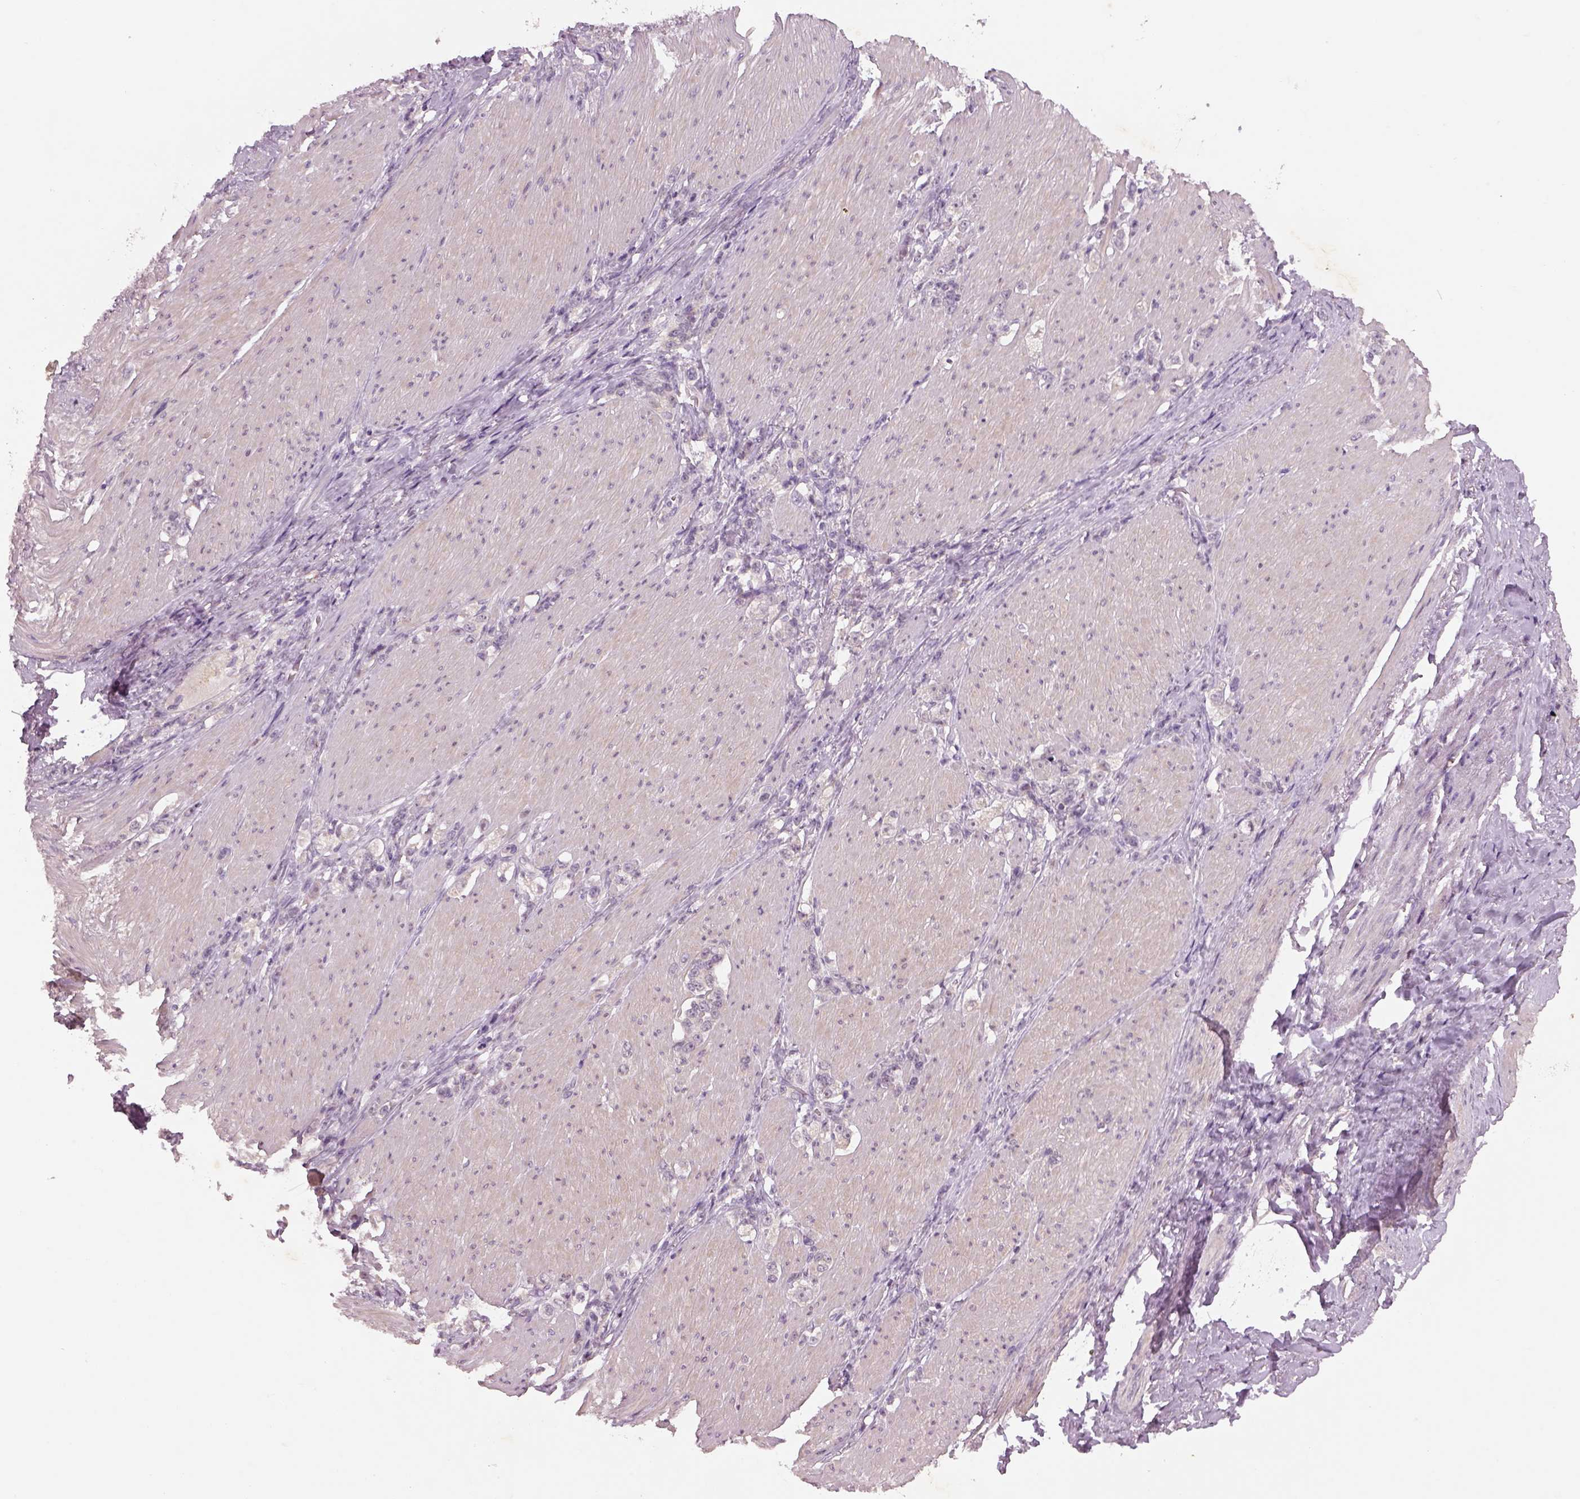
{"staining": {"intensity": "negative", "quantity": "none", "location": "none"}, "tissue": "stomach cancer", "cell_type": "Tumor cells", "image_type": "cancer", "snomed": [{"axis": "morphology", "description": "Adenocarcinoma, NOS"}, {"axis": "topography", "description": "Stomach, lower"}], "caption": "This is an IHC image of stomach cancer. There is no positivity in tumor cells.", "gene": "GDNF", "patient": {"sex": "male", "age": 88}}